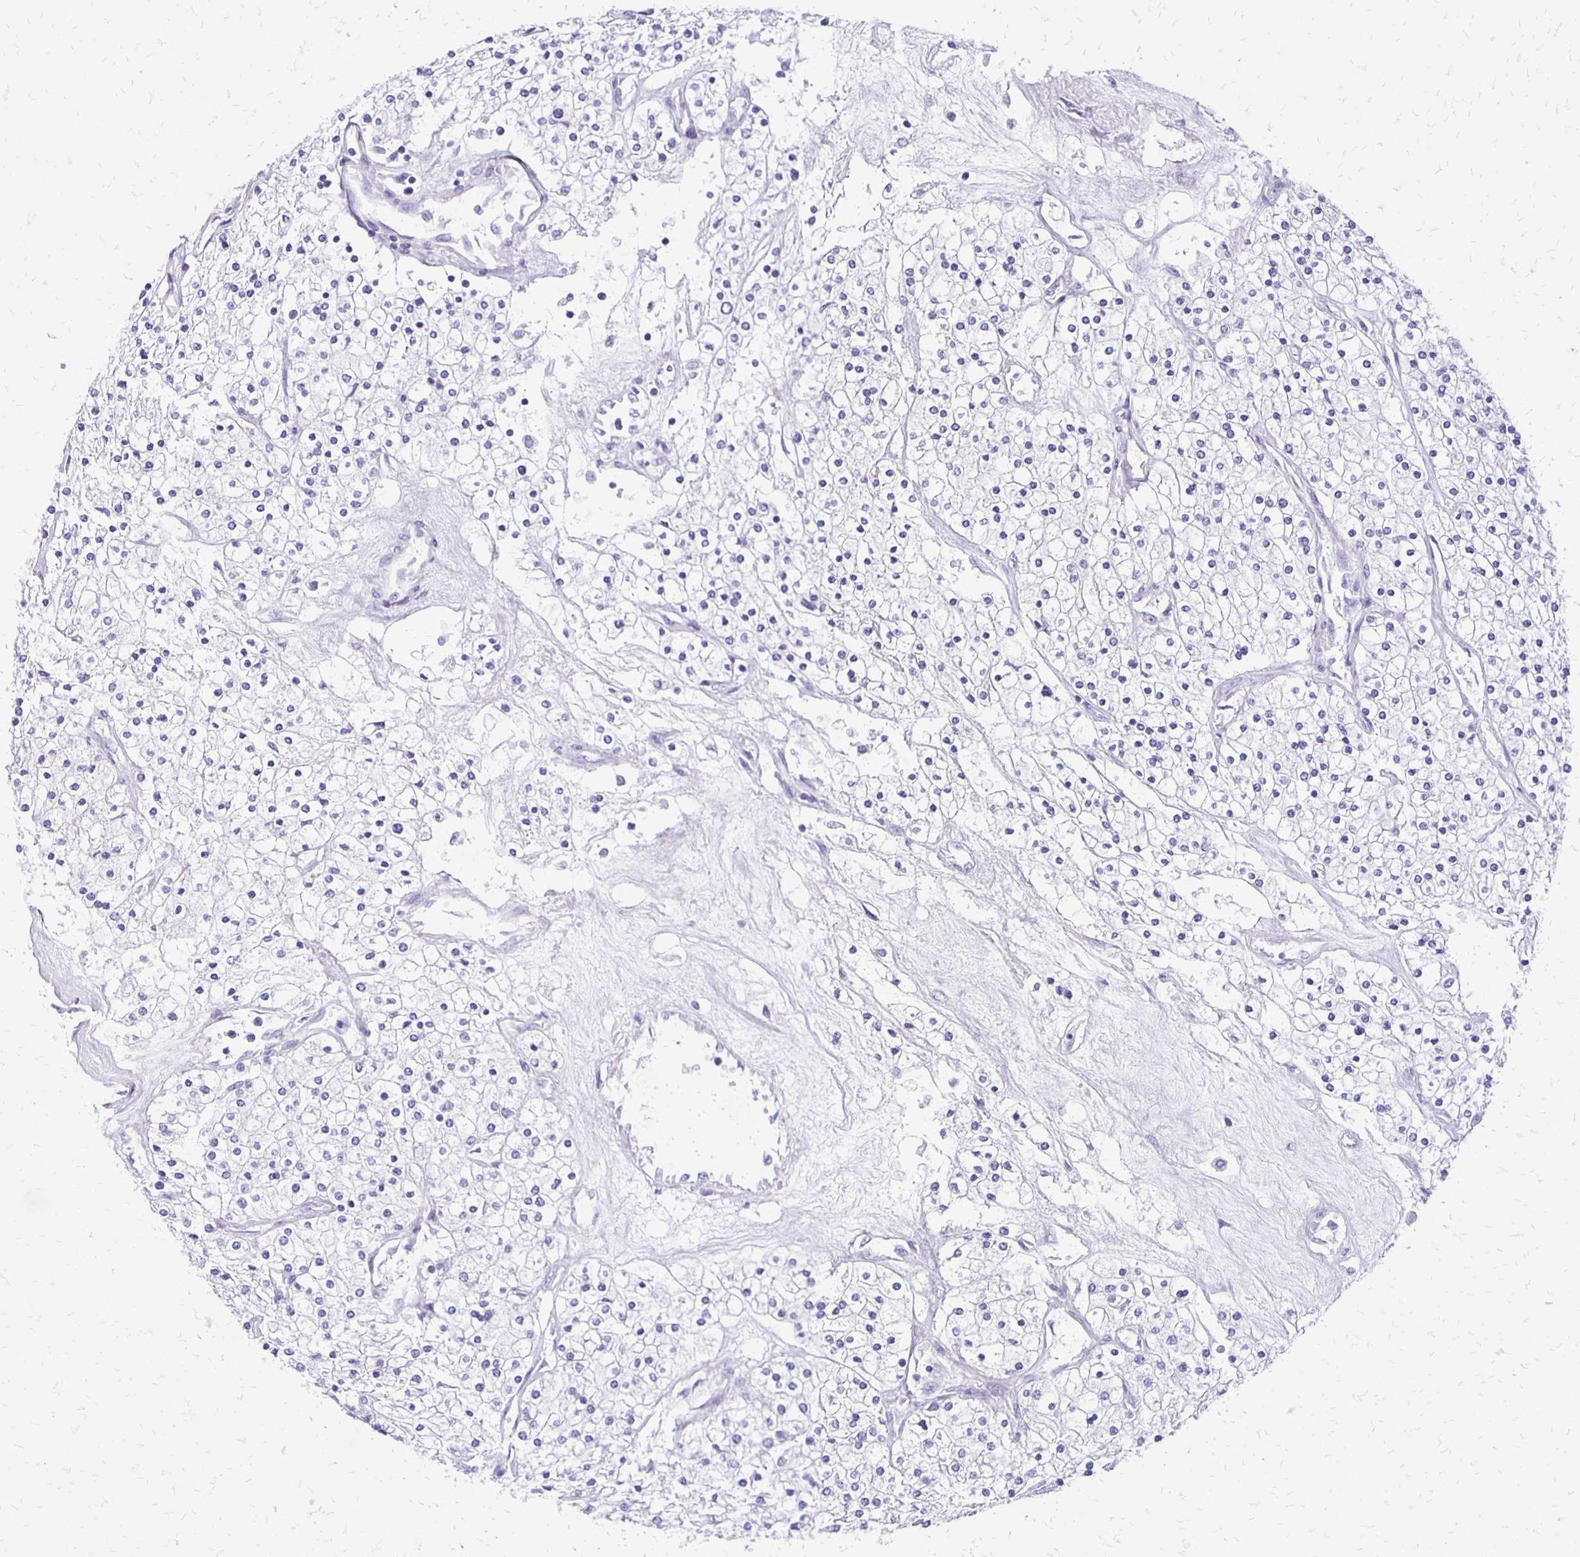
{"staining": {"intensity": "negative", "quantity": "none", "location": "none"}, "tissue": "renal cancer", "cell_type": "Tumor cells", "image_type": "cancer", "snomed": [{"axis": "morphology", "description": "Adenocarcinoma, NOS"}, {"axis": "topography", "description": "Kidney"}], "caption": "Tumor cells show no significant protein expression in renal adenocarcinoma.", "gene": "ANKRD45", "patient": {"sex": "male", "age": 80}}